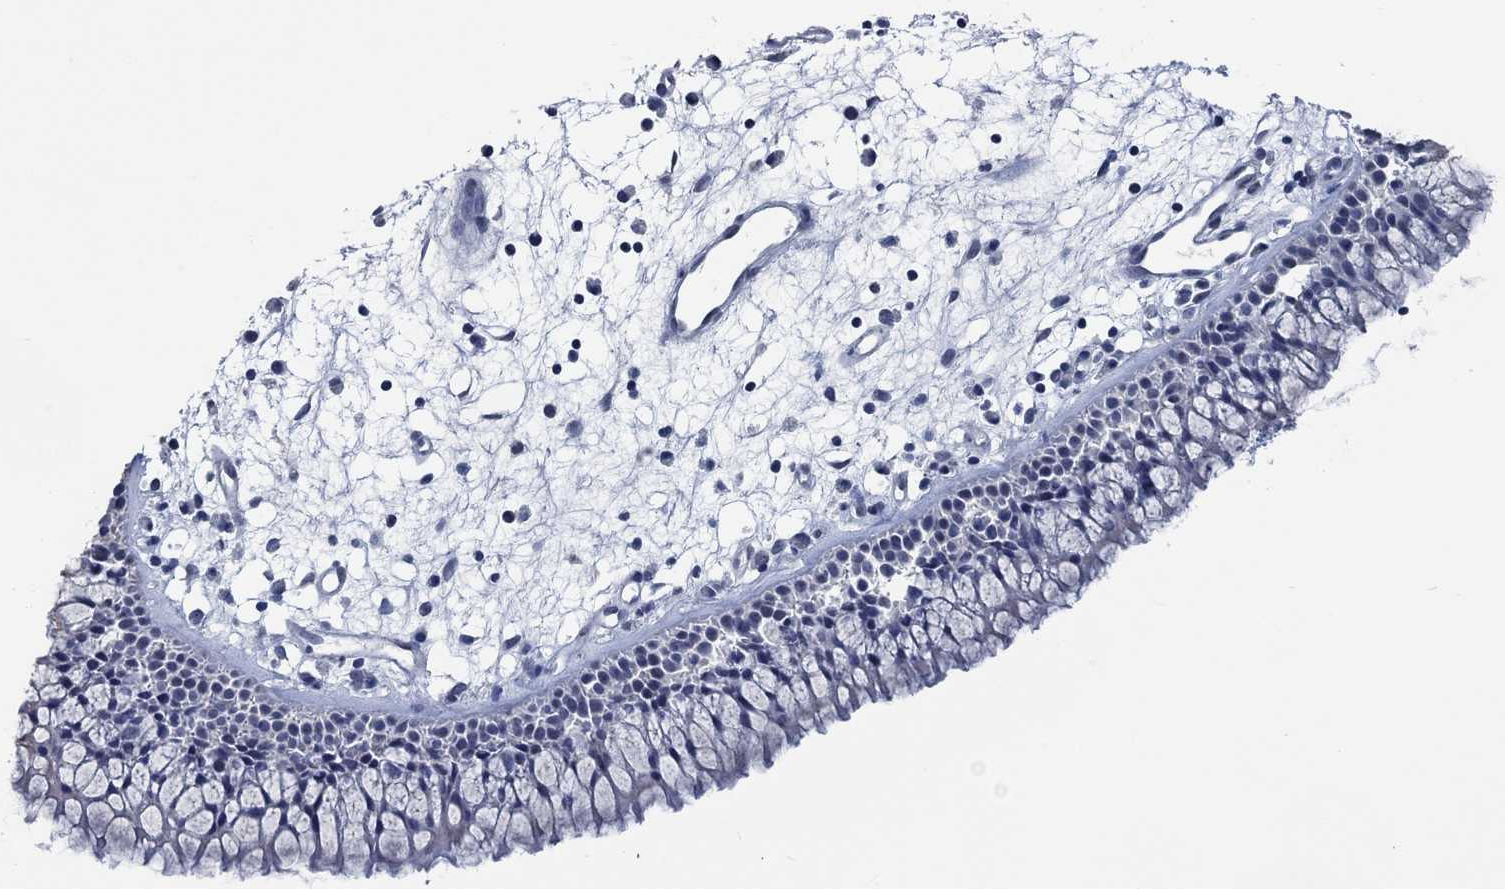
{"staining": {"intensity": "negative", "quantity": "none", "location": "none"}, "tissue": "nasopharynx", "cell_type": "Respiratory epithelial cells", "image_type": "normal", "snomed": [{"axis": "morphology", "description": "Normal tissue, NOS"}, {"axis": "morphology", "description": "Polyp, NOS"}, {"axis": "topography", "description": "Nasopharynx"}], "caption": "DAB immunohistochemical staining of unremarkable nasopharynx demonstrates no significant positivity in respiratory epithelial cells. The staining is performed using DAB (3,3'-diaminobenzidine) brown chromogen with nuclei counter-stained in using hematoxylin.", "gene": "OBSCN", "patient": {"sex": "female", "age": 56}}